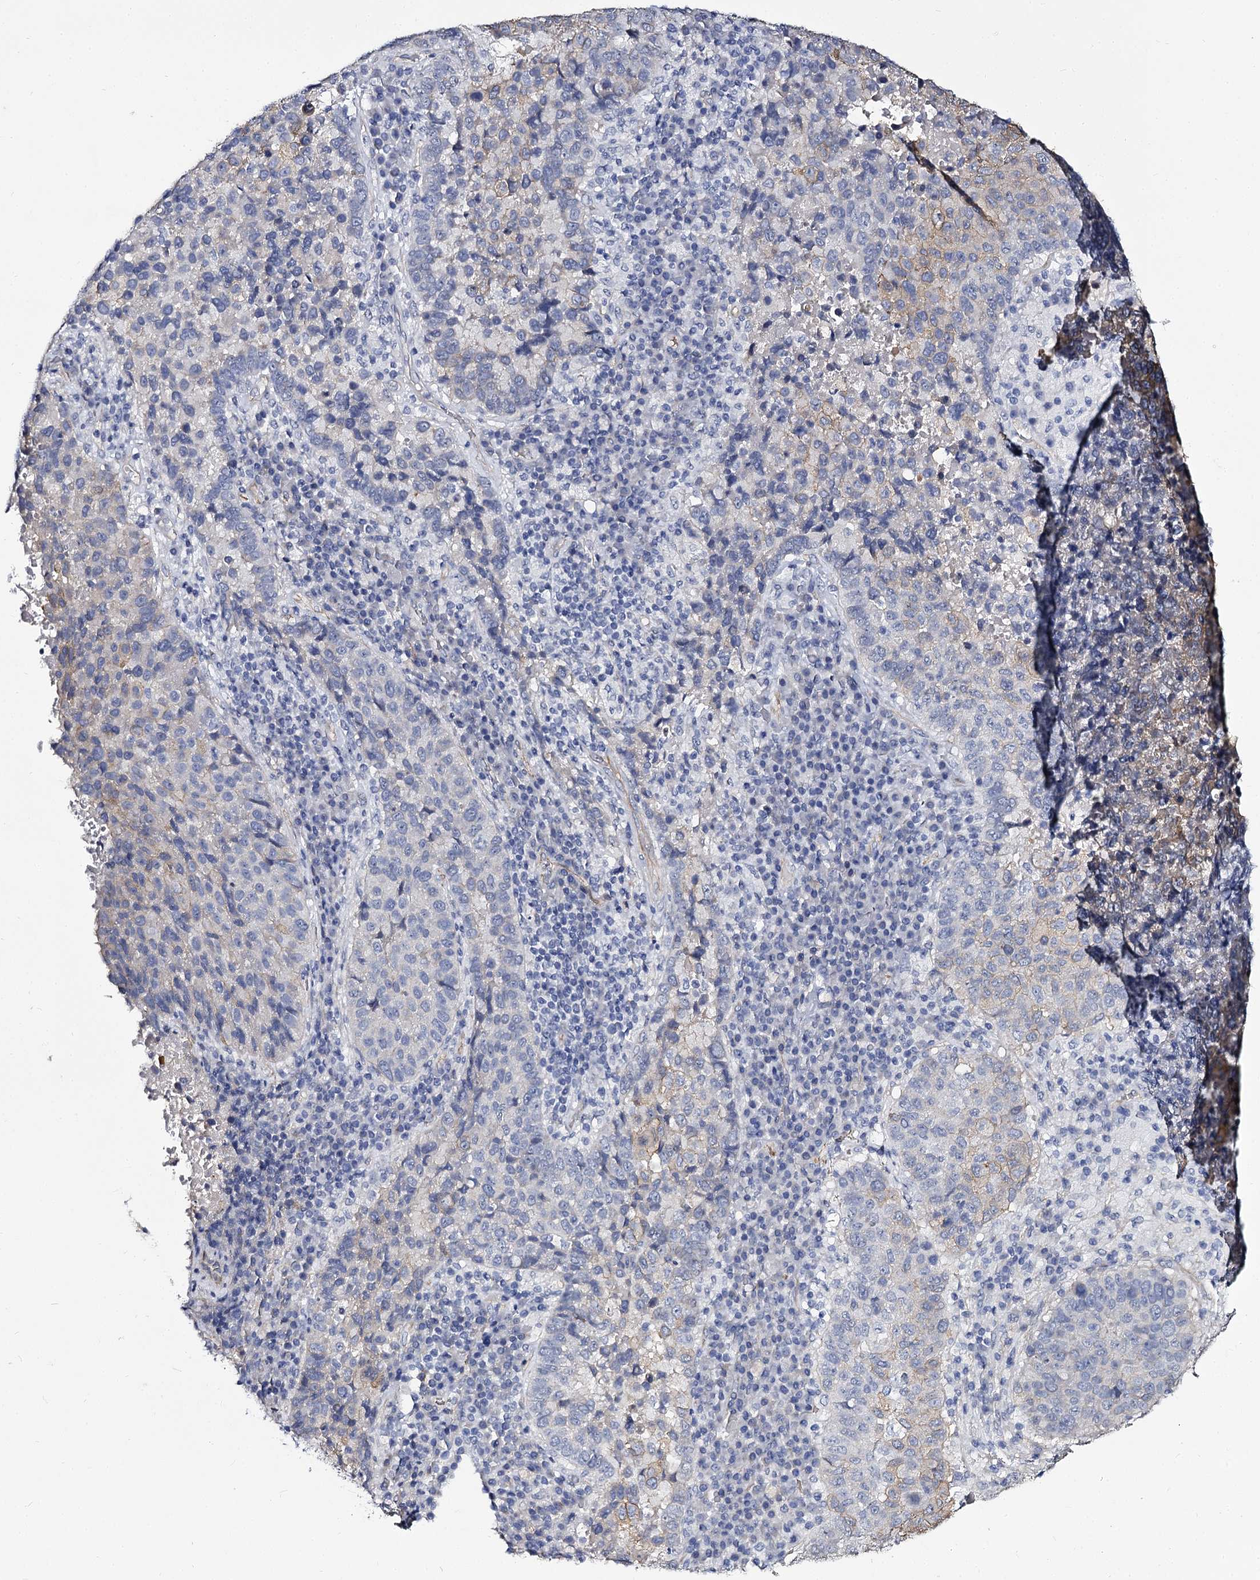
{"staining": {"intensity": "weak", "quantity": "<25%", "location": "cytoplasmic/membranous"}, "tissue": "lung cancer", "cell_type": "Tumor cells", "image_type": "cancer", "snomed": [{"axis": "morphology", "description": "Squamous cell carcinoma, NOS"}, {"axis": "topography", "description": "Lung"}], "caption": "There is no significant positivity in tumor cells of lung squamous cell carcinoma. (Stains: DAB immunohistochemistry (IHC) with hematoxylin counter stain, Microscopy: brightfield microscopy at high magnification).", "gene": "CBFB", "patient": {"sex": "male", "age": 73}}